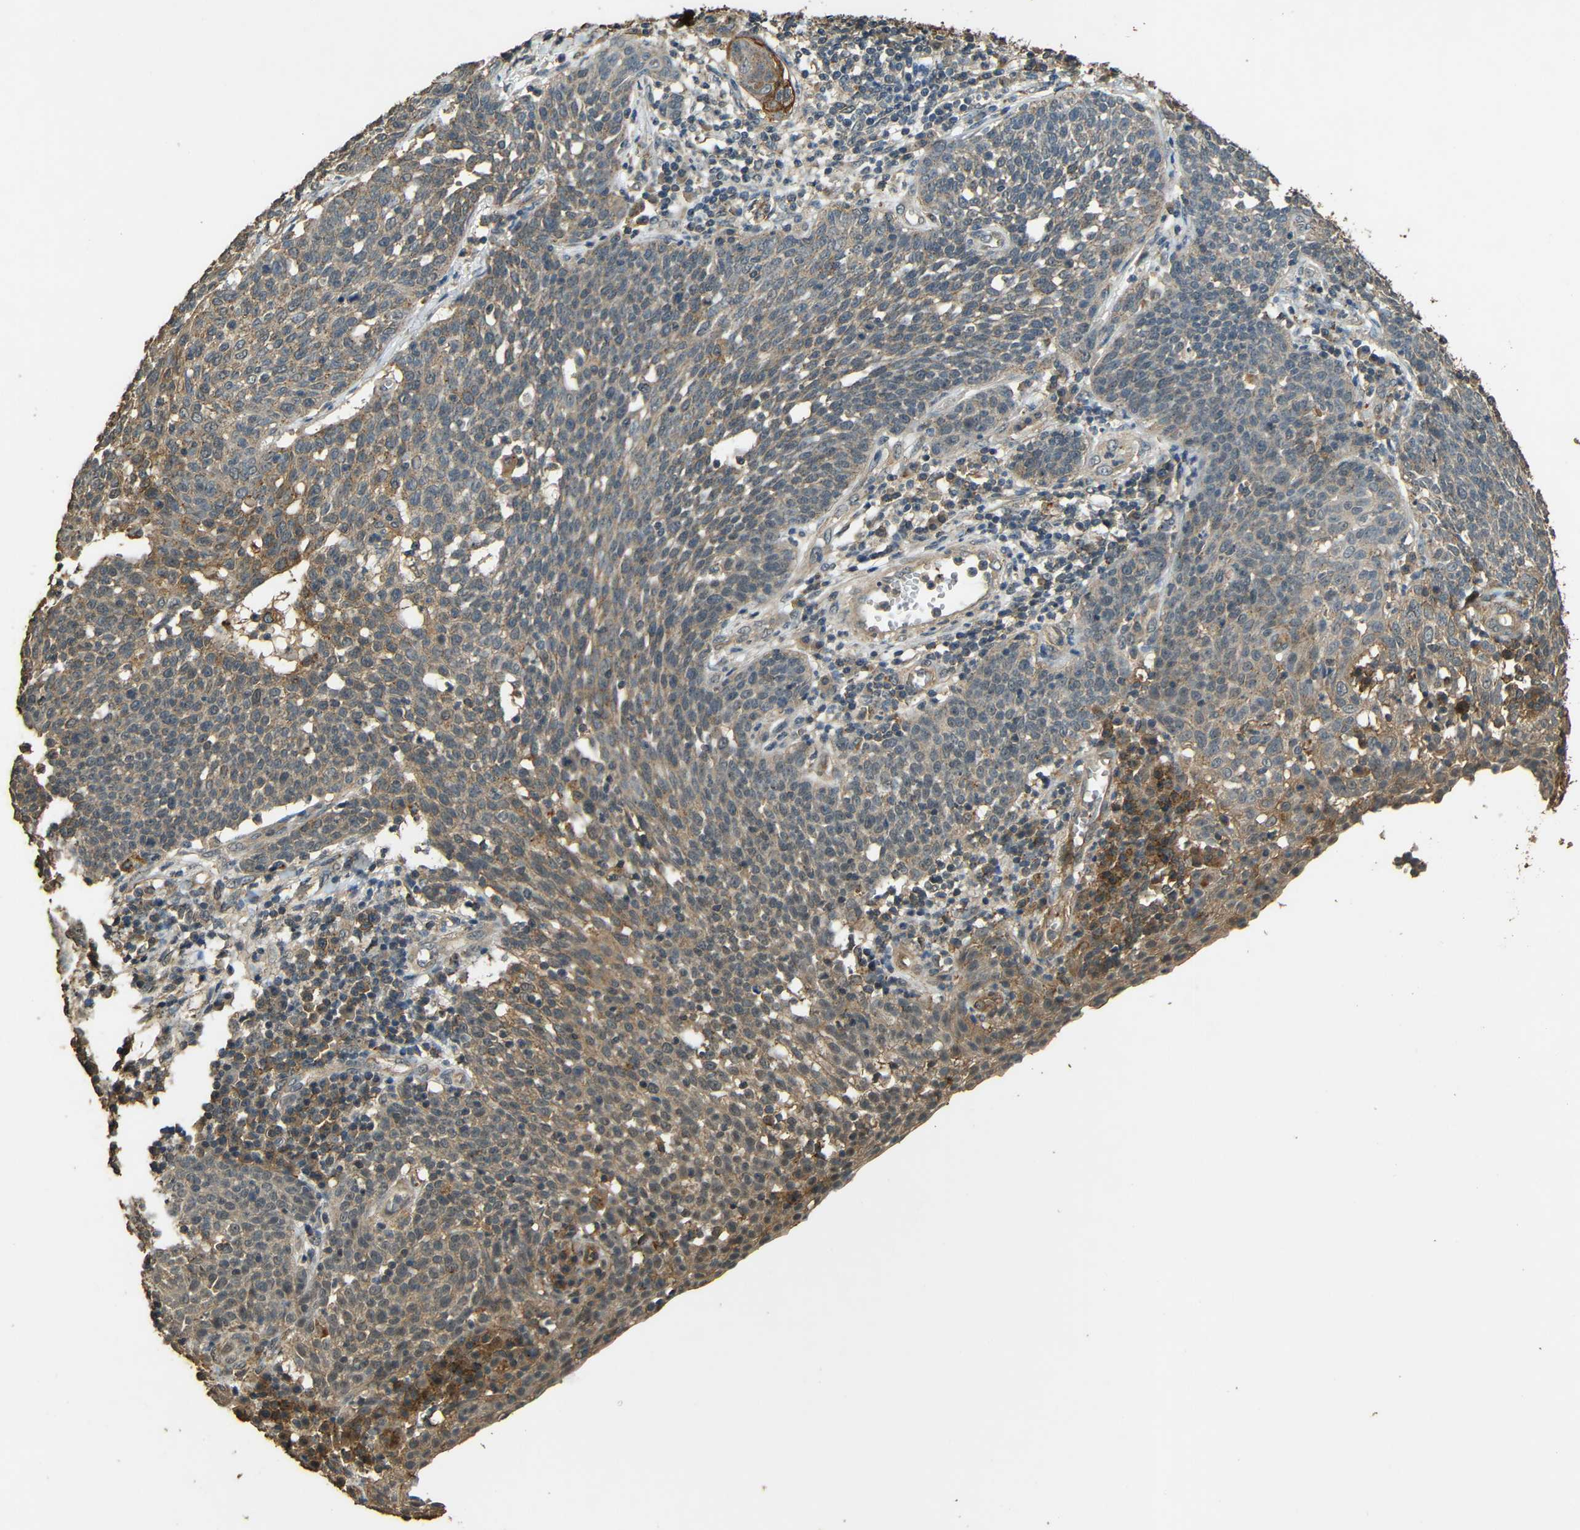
{"staining": {"intensity": "moderate", "quantity": ">75%", "location": "cytoplasmic/membranous"}, "tissue": "cervical cancer", "cell_type": "Tumor cells", "image_type": "cancer", "snomed": [{"axis": "morphology", "description": "Squamous cell carcinoma, NOS"}, {"axis": "topography", "description": "Cervix"}], "caption": "Immunohistochemistry (IHC) image of neoplastic tissue: cervical squamous cell carcinoma stained using IHC demonstrates medium levels of moderate protein expression localized specifically in the cytoplasmic/membranous of tumor cells, appearing as a cytoplasmic/membranous brown color.", "gene": "PDE5A", "patient": {"sex": "female", "age": 34}}